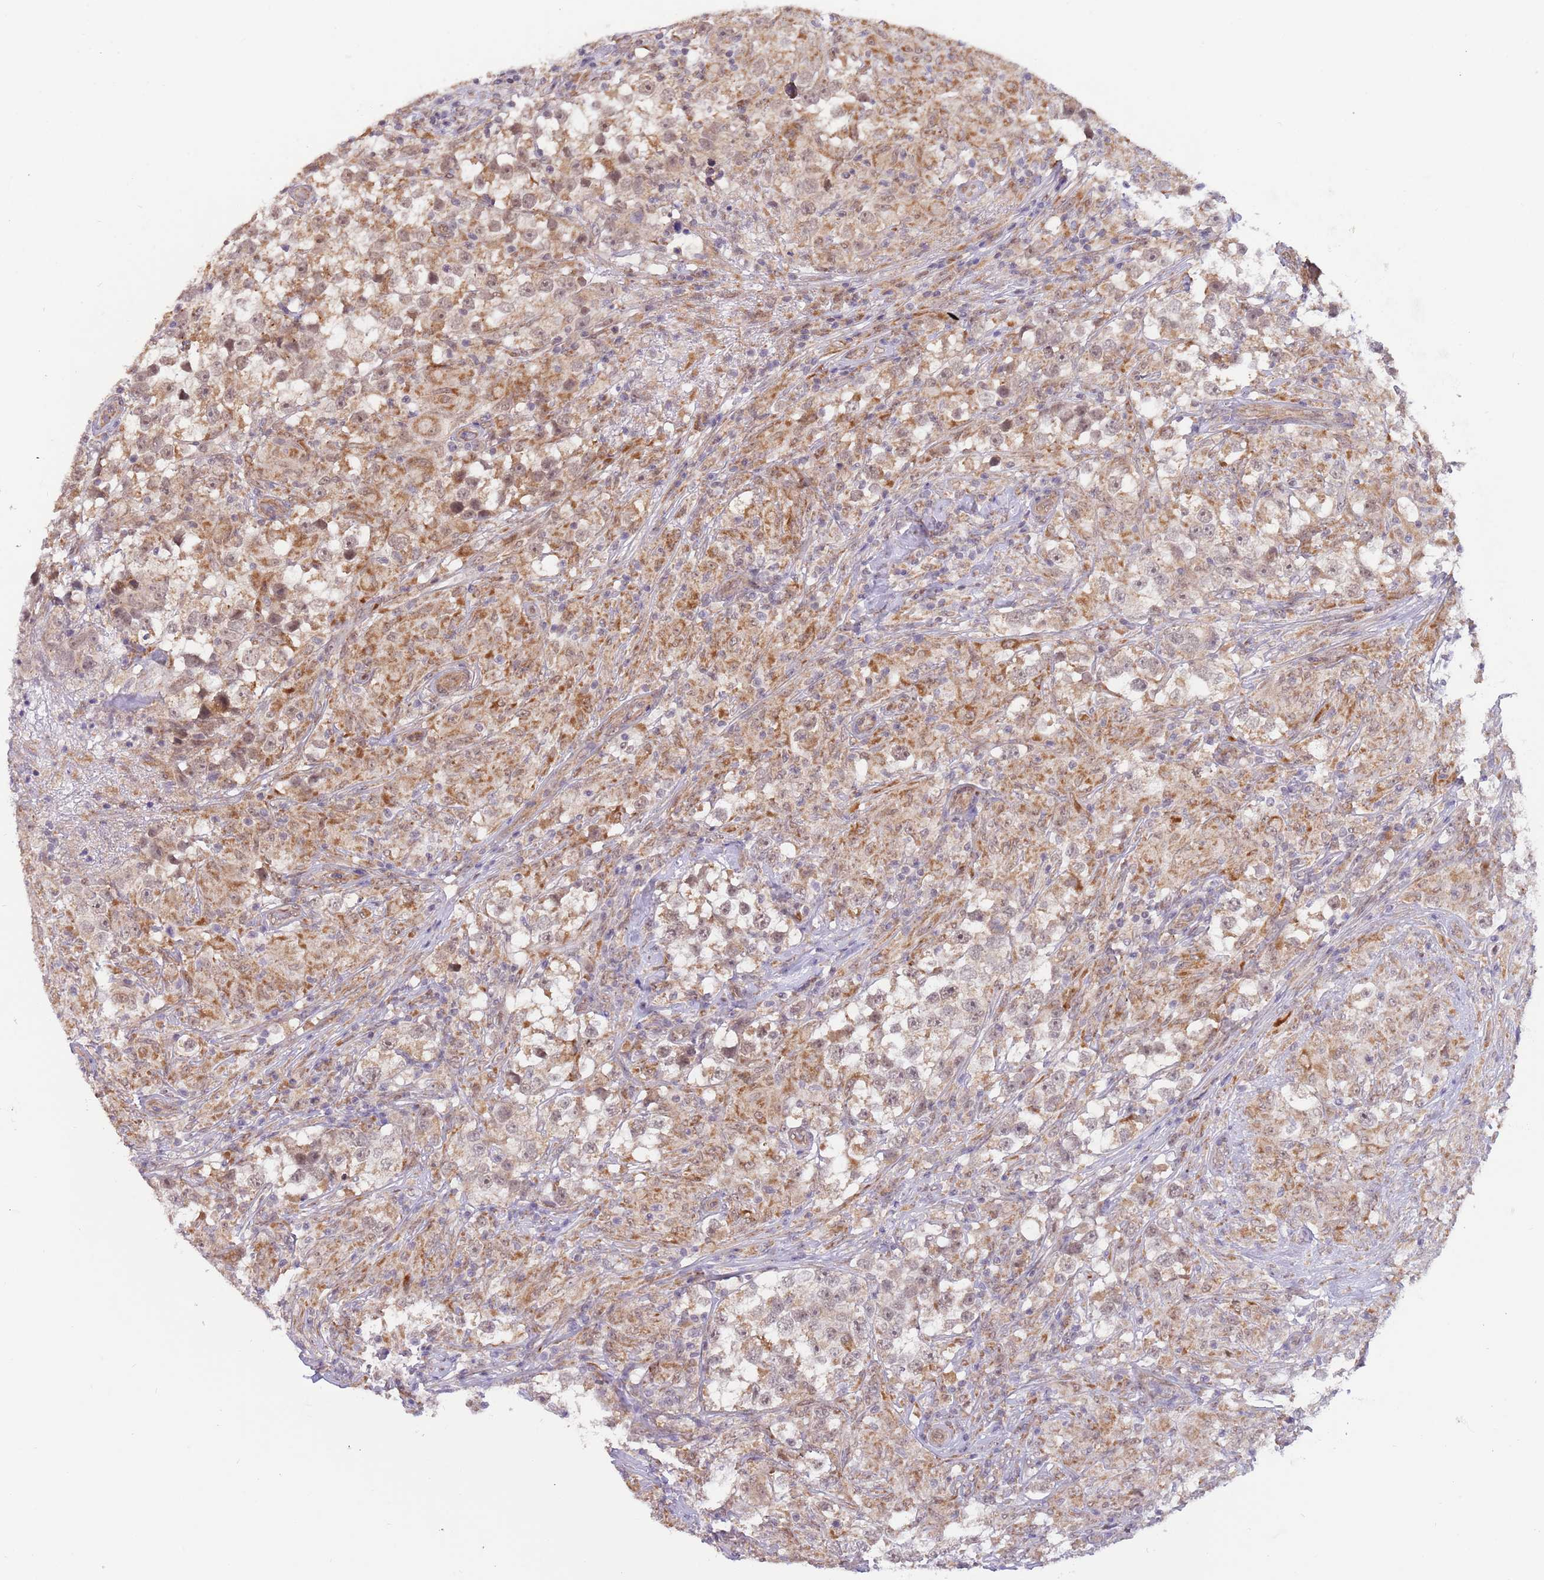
{"staining": {"intensity": "weak", "quantity": ">75%", "location": "cytoplasmic/membranous"}, "tissue": "testis cancer", "cell_type": "Tumor cells", "image_type": "cancer", "snomed": [{"axis": "morphology", "description": "Seminoma, NOS"}, {"axis": "topography", "description": "Testis"}], "caption": "Immunohistochemical staining of seminoma (testis) demonstrates low levels of weak cytoplasmic/membranous protein positivity in about >75% of tumor cells. The staining is performed using DAB (3,3'-diaminobenzidine) brown chromogen to label protein expression. The nuclei are counter-stained blue using hematoxylin.", "gene": "UQCC3", "patient": {"sex": "male", "age": 46}}